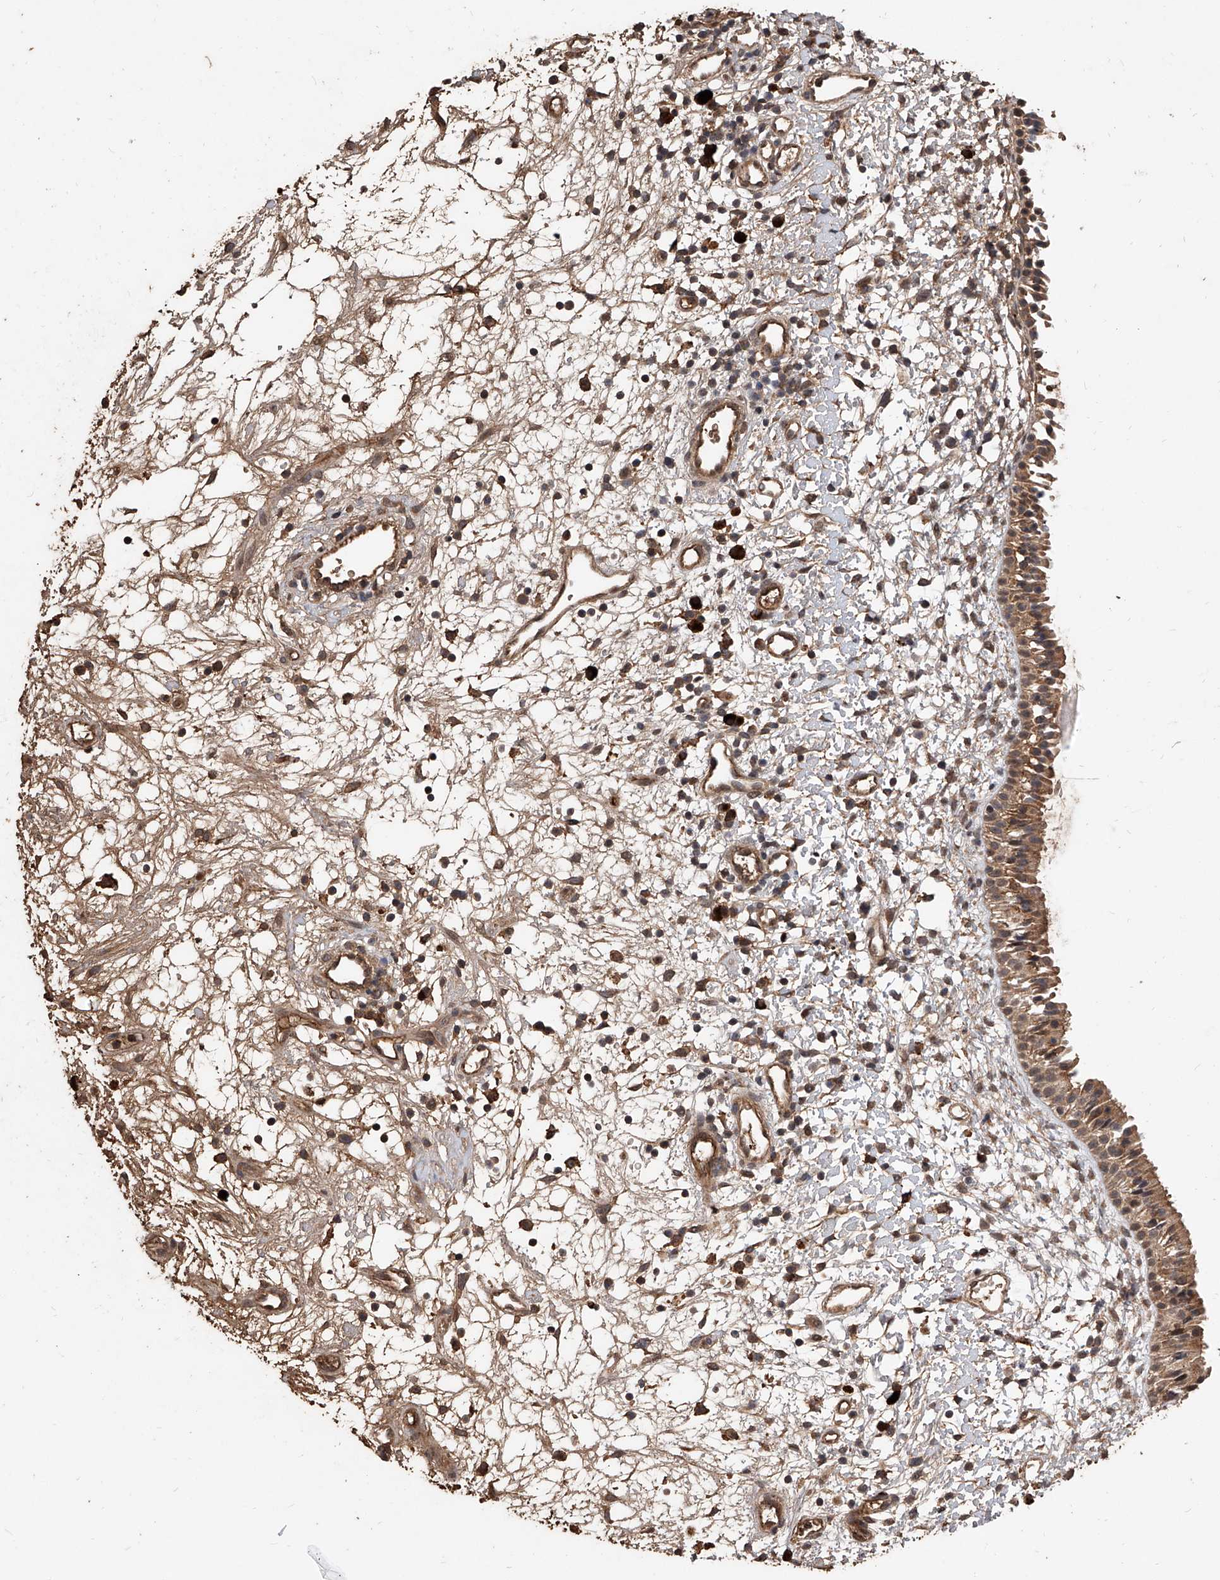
{"staining": {"intensity": "moderate", "quantity": ">75%", "location": "cytoplasmic/membranous"}, "tissue": "nasopharynx", "cell_type": "Respiratory epithelial cells", "image_type": "normal", "snomed": [{"axis": "morphology", "description": "Normal tissue, NOS"}, {"axis": "topography", "description": "Nasopharynx"}], "caption": "Moderate cytoplasmic/membranous positivity is identified in about >75% of respiratory epithelial cells in normal nasopharynx.", "gene": "CFAP410", "patient": {"sex": "male", "age": 22}}